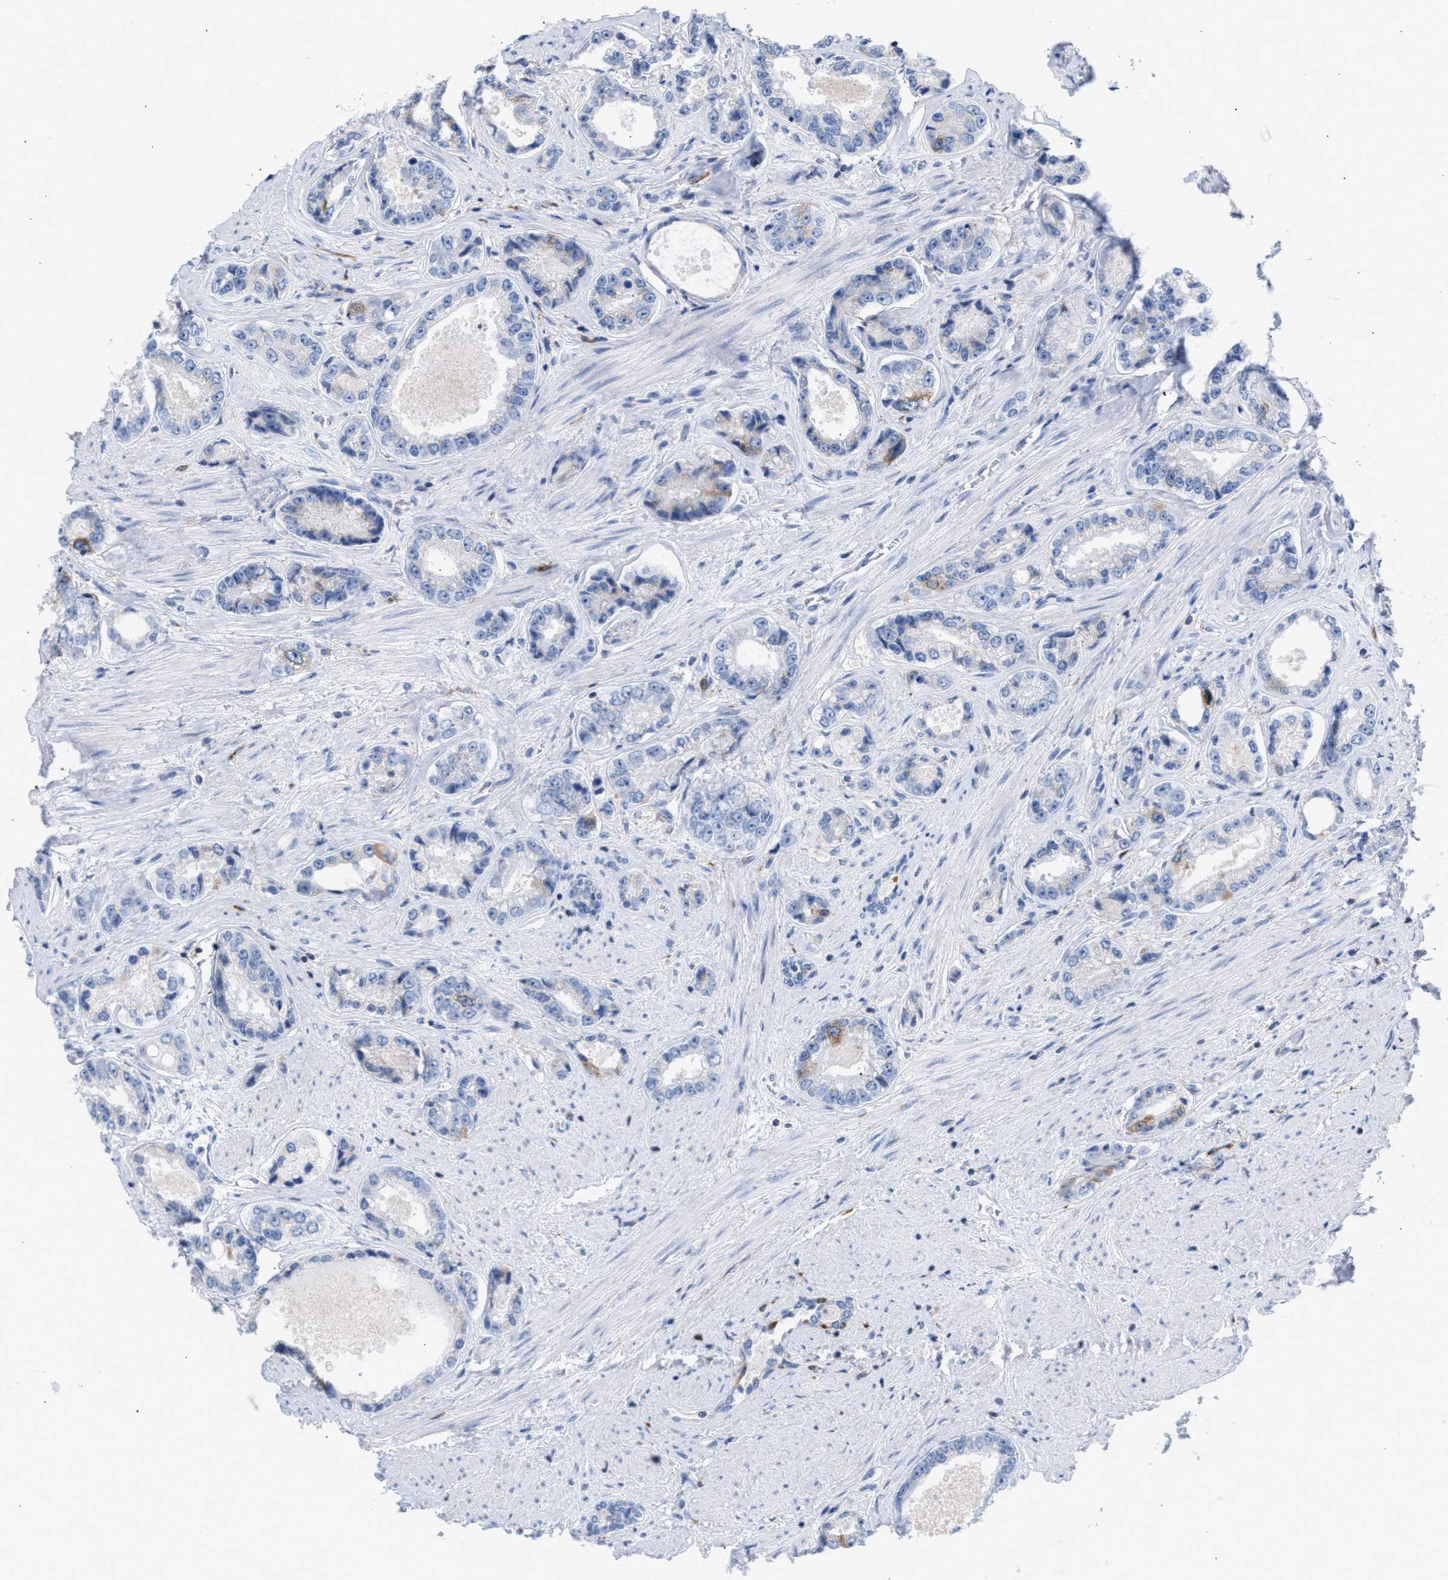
{"staining": {"intensity": "moderate", "quantity": "<25%", "location": "cytoplasmic/membranous"}, "tissue": "prostate cancer", "cell_type": "Tumor cells", "image_type": "cancer", "snomed": [{"axis": "morphology", "description": "Adenocarcinoma, High grade"}, {"axis": "topography", "description": "Prostate"}], "caption": "High-magnification brightfield microscopy of prostate cancer stained with DAB (3,3'-diaminobenzidine) (brown) and counterstained with hematoxylin (blue). tumor cells exhibit moderate cytoplasmic/membranous staining is identified in approximately<25% of cells.", "gene": "TACC3", "patient": {"sex": "male", "age": 61}}